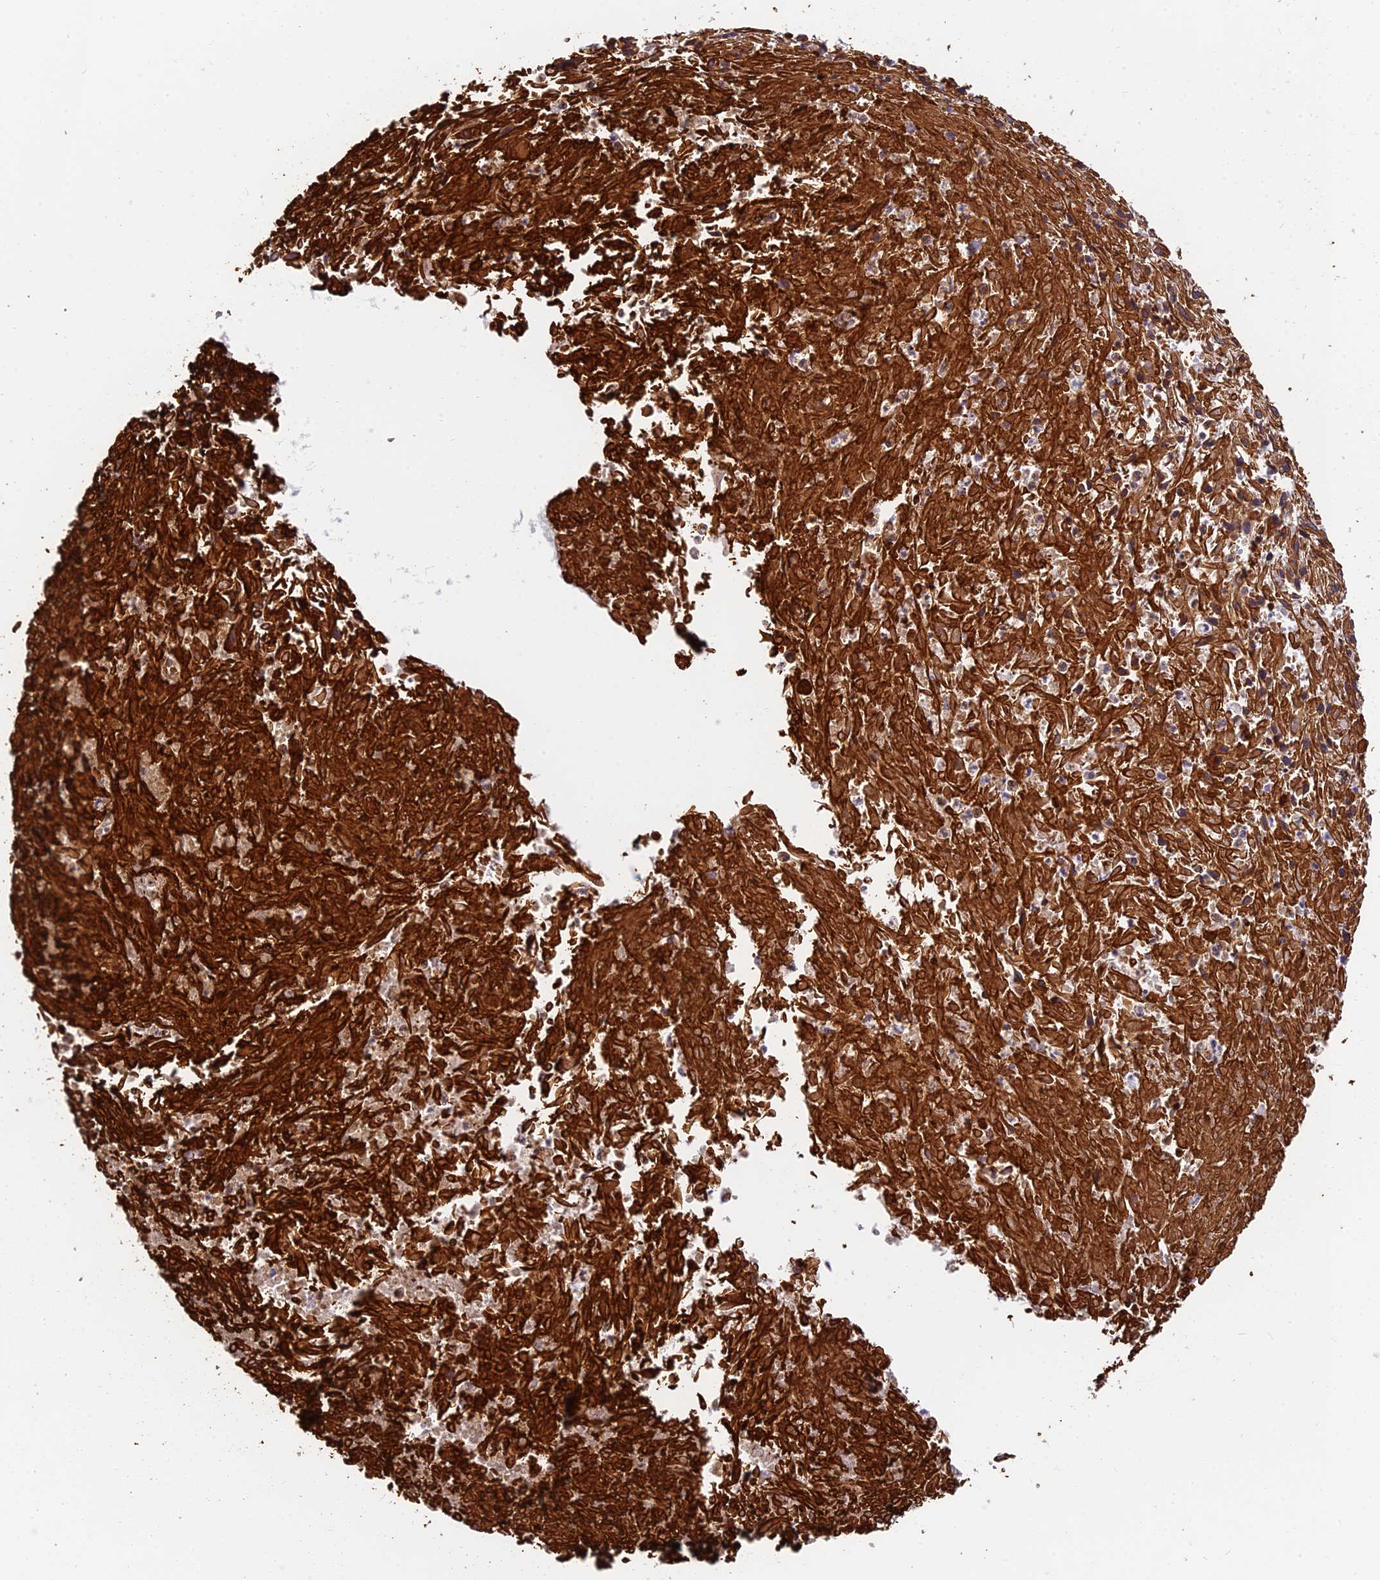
{"staining": {"intensity": "strong", "quantity": ">75%", "location": "cytoplasmic/membranous"}, "tissue": "cervical cancer", "cell_type": "Tumor cells", "image_type": "cancer", "snomed": [{"axis": "morphology", "description": "Squamous cell carcinoma, NOS"}, {"axis": "topography", "description": "Cervix"}], "caption": "Immunohistochemistry (DAB (3,3'-diaminobenzidine)) staining of human squamous cell carcinoma (cervical) exhibits strong cytoplasmic/membranous protein expression in about >75% of tumor cells.", "gene": "DSTYK", "patient": {"sex": "female", "age": 51}}